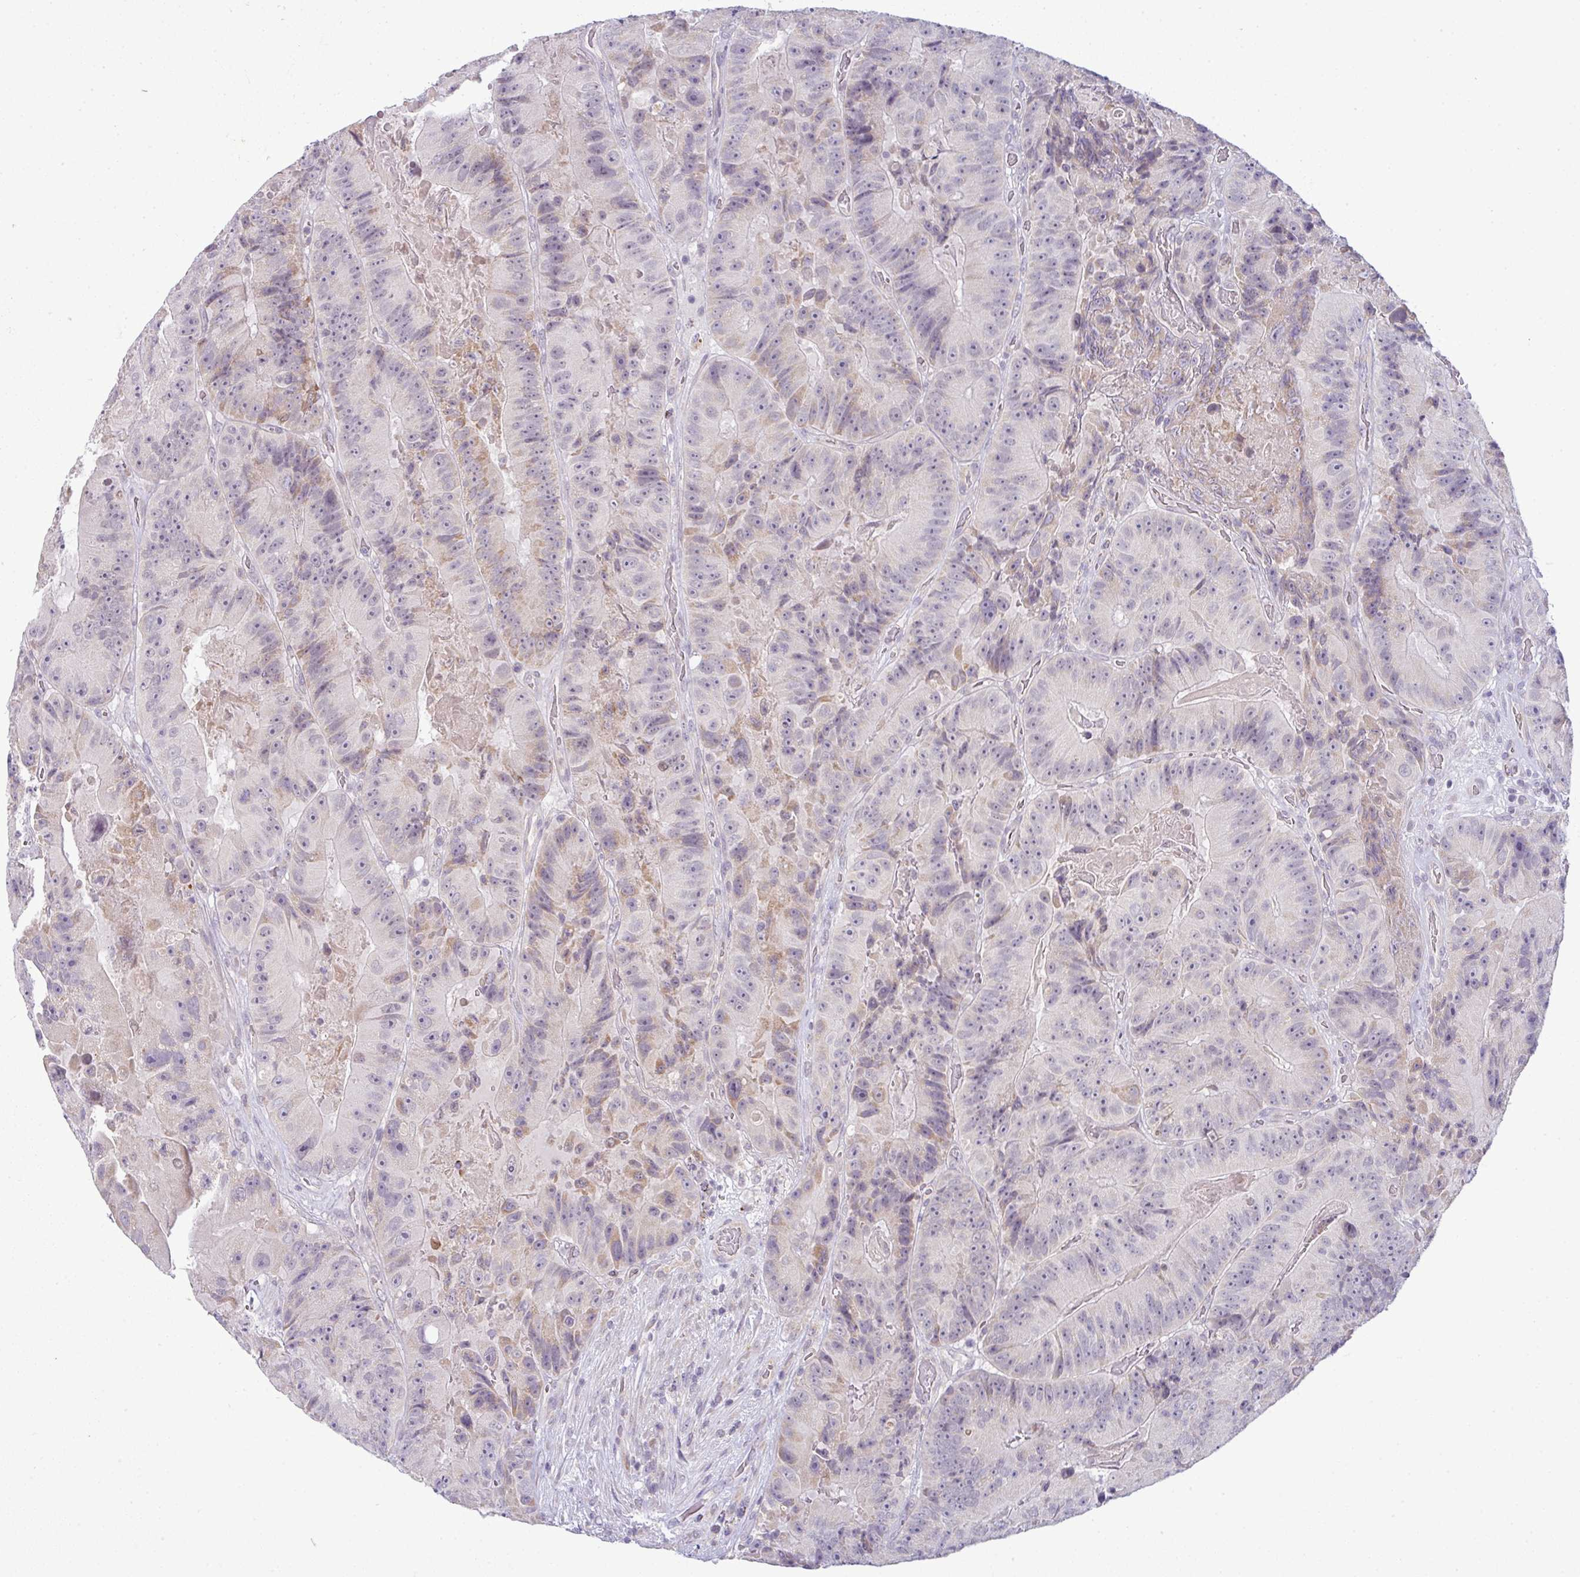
{"staining": {"intensity": "weak", "quantity": "<25%", "location": "cytoplasmic/membranous"}, "tissue": "colorectal cancer", "cell_type": "Tumor cells", "image_type": "cancer", "snomed": [{"axis": "morphology", "description": "Adenocarcinoma, NOS"}, {"axis": "topography", "description": "Colon"}], "caption": "There is no significant staining in tumor cells of colorectal adenocarcinoma. (Stains: DAB (3,3'-diaminobenzidine) immunohistochemistry with hematoxylin counter stain, Microscopy: brightfield microscopy at high magnification).", "gene": "HBEGF", "patient": {"sex": "female", "age": 86}}